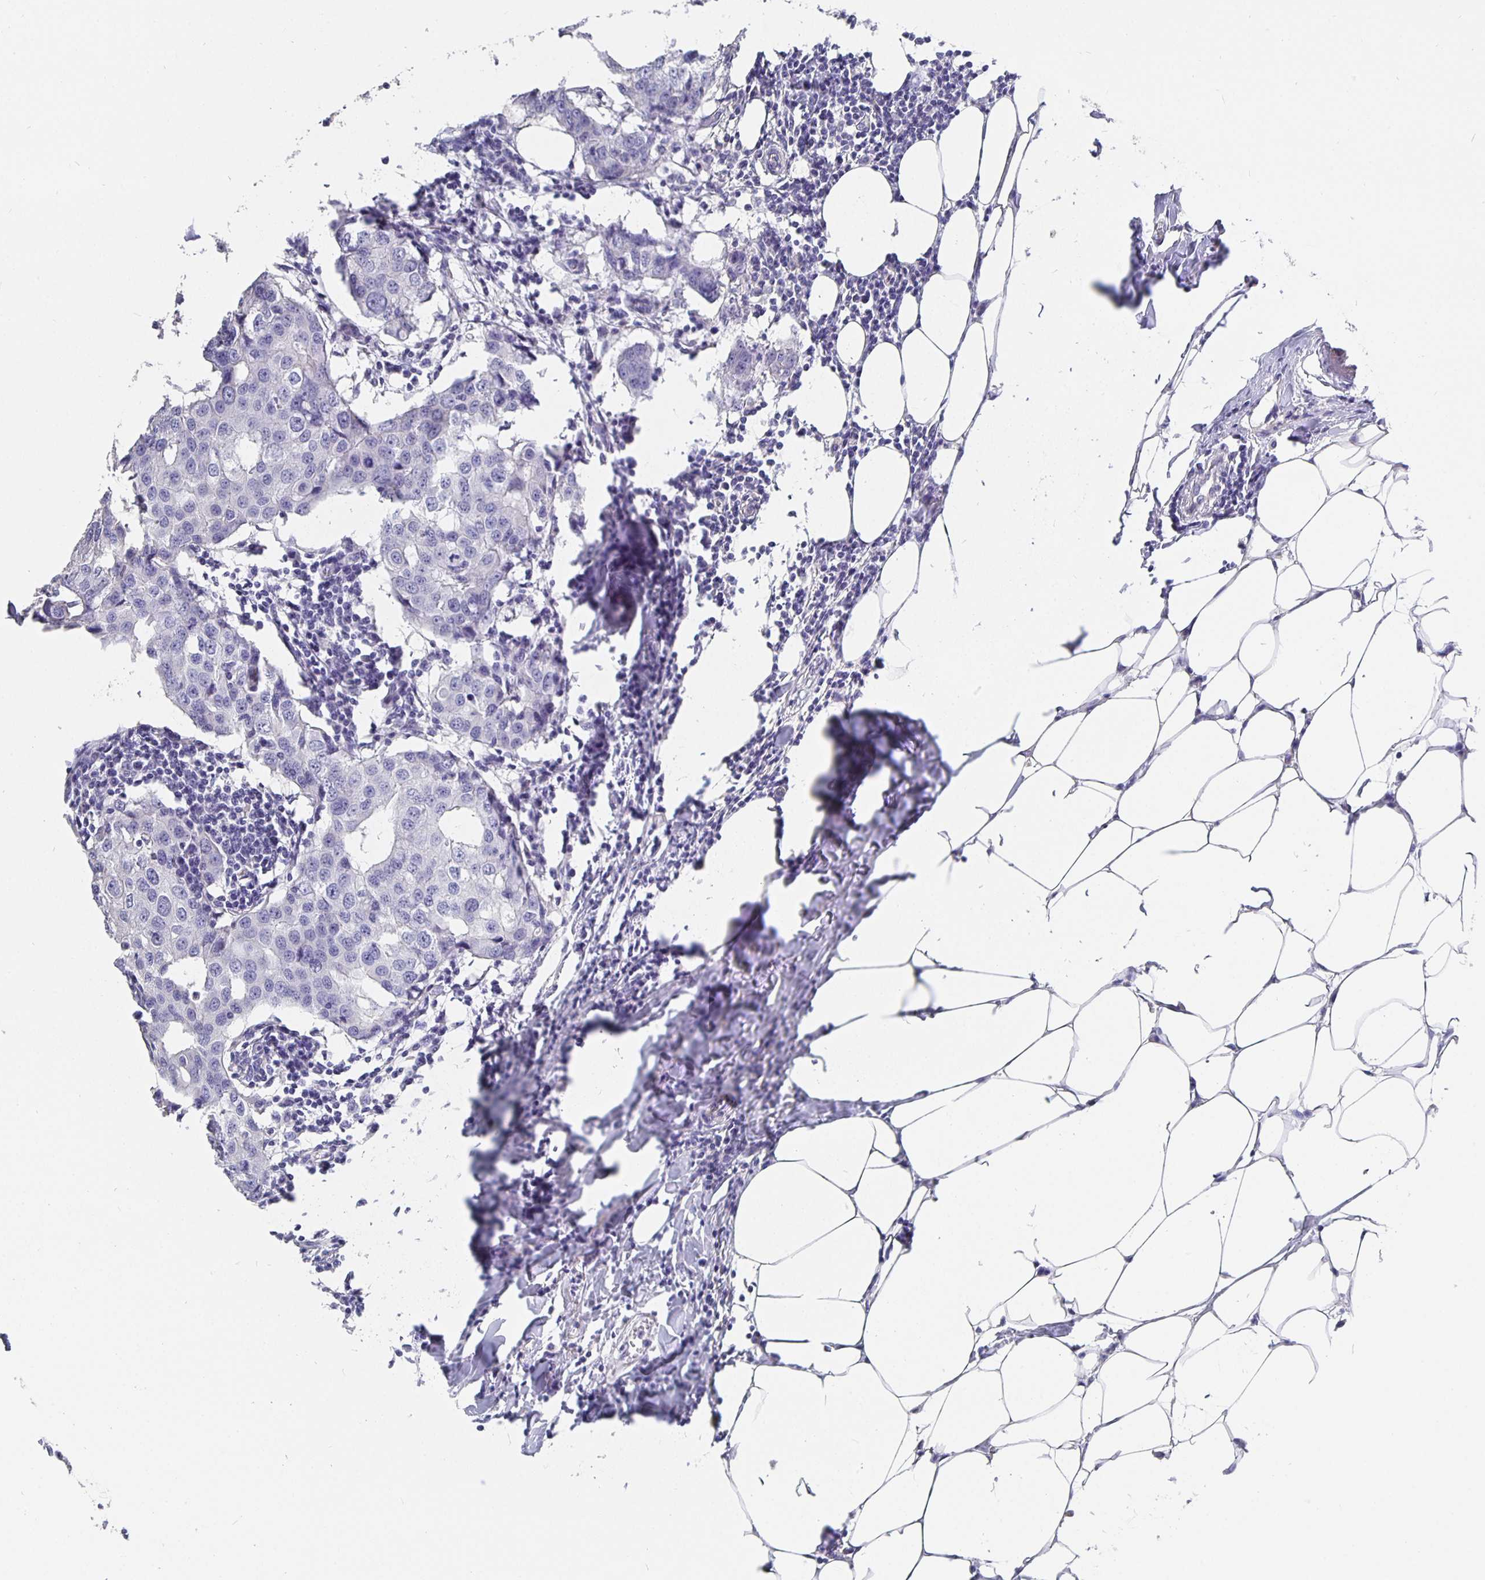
{"staining": {"intensity": "negative", "quantity": "none", "location": "none"}, "tissue": "breast cancer", "cell_type": "Tumor cells", "image_type": "cancer", "snomed": [{"axis": "morphology", "description": "Duct carcinoma"}, {"axis": "topography", "description": "Breast"}], "caption": "An immunohistochemistry micrograph of breast cancer (invasive ductal carcinoma) is shown. There is no staining in tumor cells of breast cancer (invasive ductal carcinoma).", "gene": "CFAP74", "patient": {"sex": "female", "age": 27}}